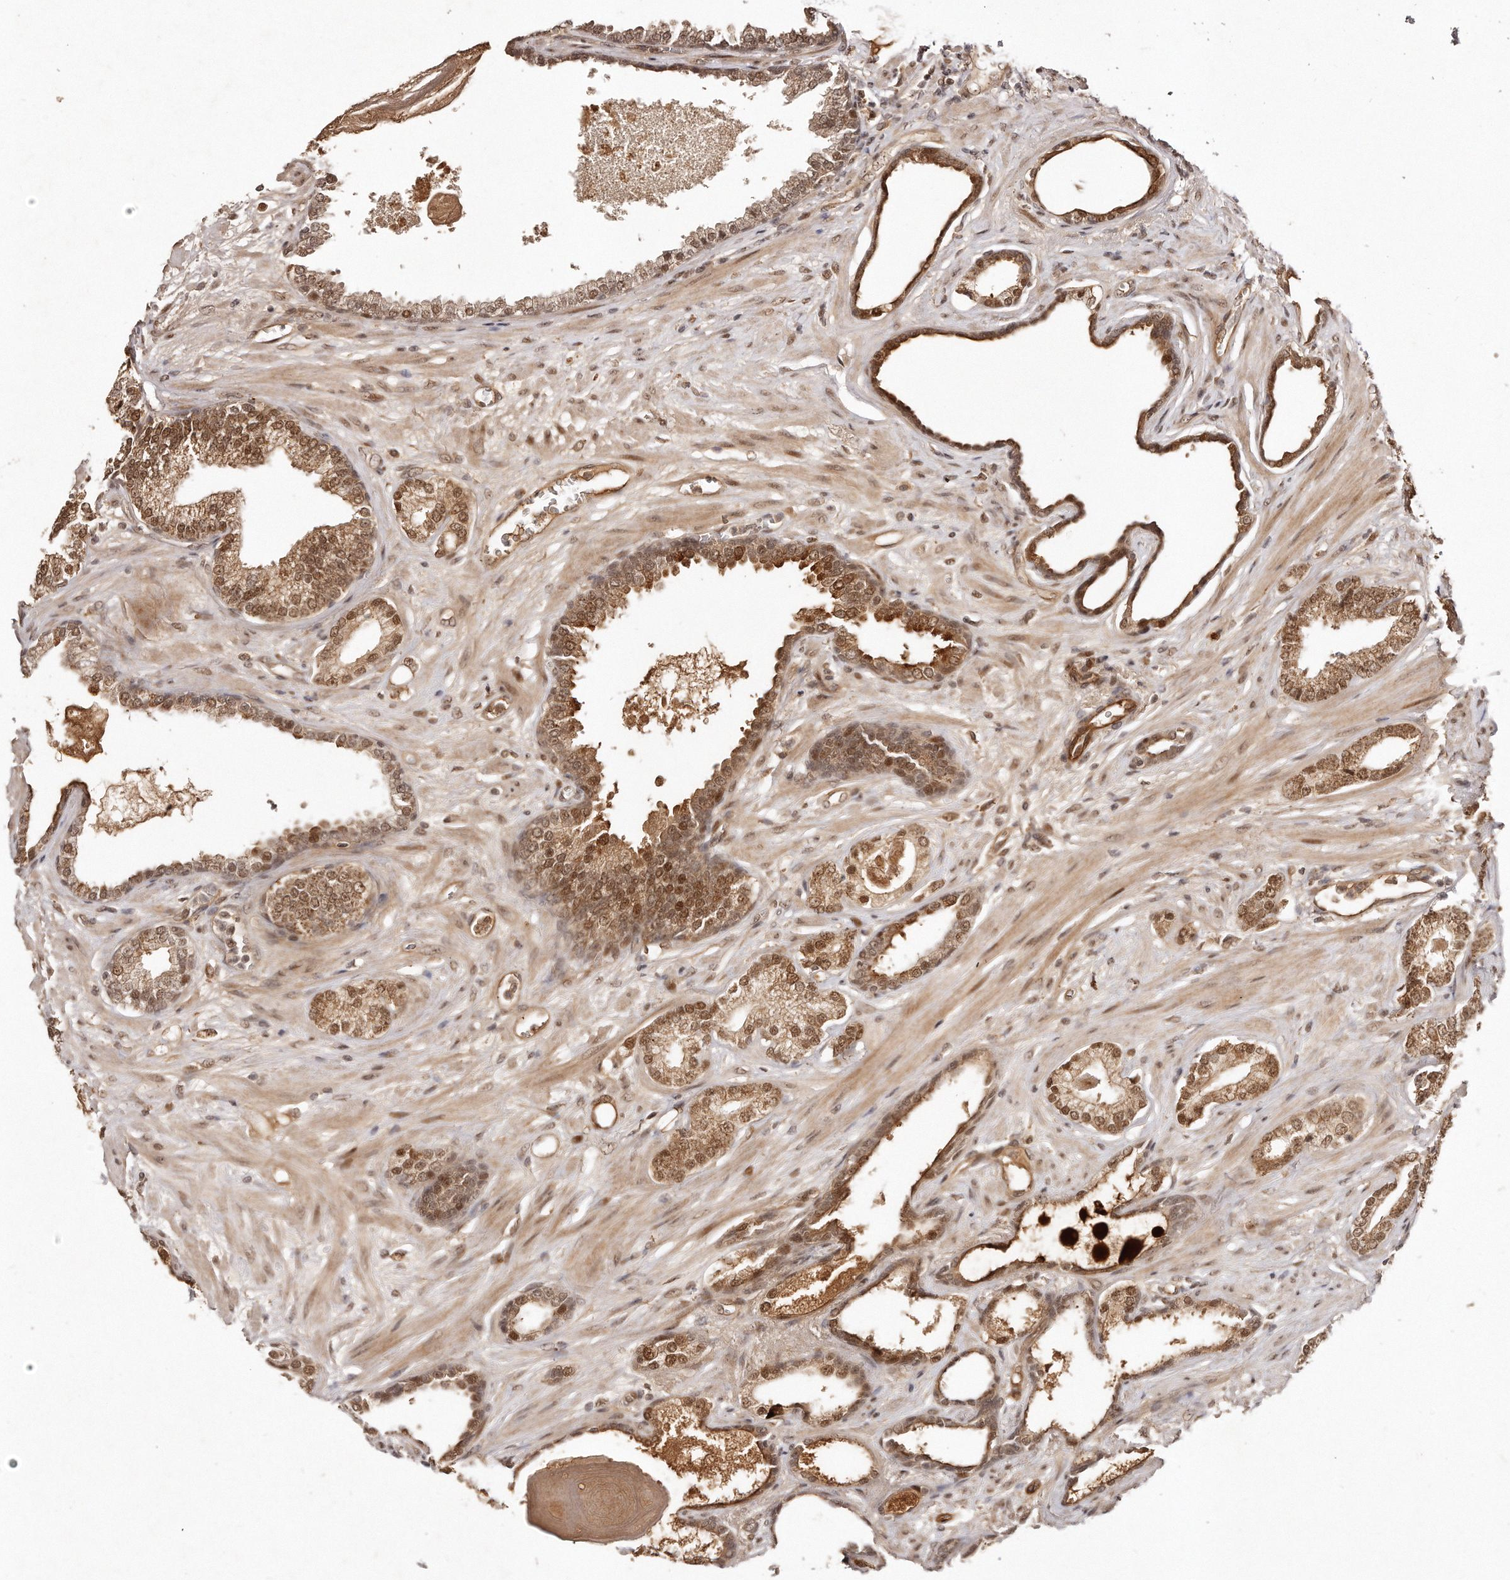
{"staining": {"intensity": "moderate", "quantity": ">75%", "location": "cytoplasmic/membranous,nuclear"}, "tissue": "prostate cancer", "cell_type": "Tumor cells", "image_type": "cancer", "snomed": [{"axis": "morphology", "description": "Adenocarcinoma, Low grade"}, {"axis": "topography", "description": "Prostate"}], "caption": "An immunohistochemistry (IHC) micrograph of neoplastic tissue is shown. Protein staining in brown shows moderate cytoplasmic/membranous and nuclear positivity in adenocarcinoma (low-grade) (prostate) within tumor cells.", "gene": "SOX4", "patient": {"sex": "male", "age": 70}}